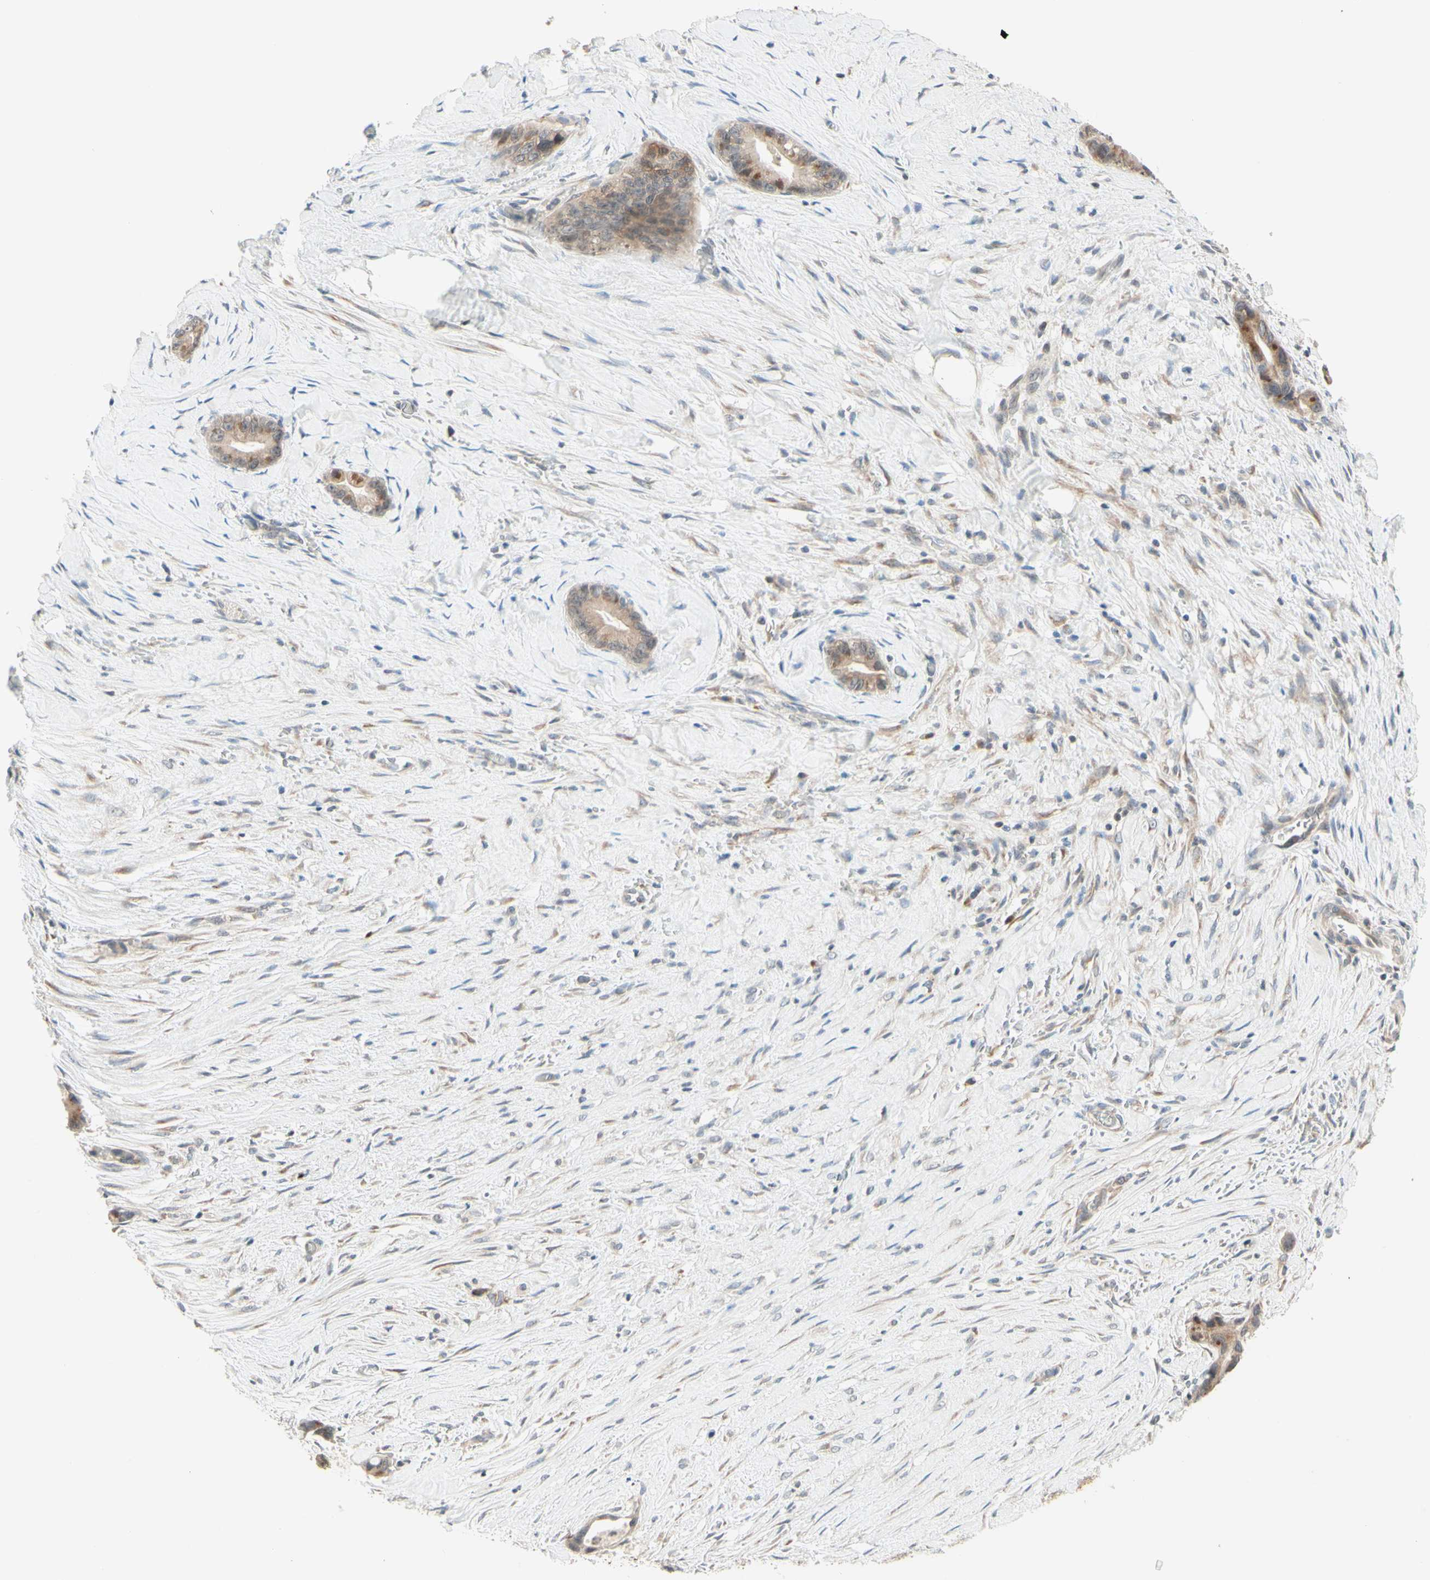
{"staining": {"intensity": "weak", "quantity": ">75%", "location": "cytoplasmic/membranous"}, "tissue": "liver cancer", "cell_type": "Tumor cells", "image_type": "cancer", "snomed": [{"axis": "morphology", "description": "Cholangiocarcinoma"}, {"axis": "topography", "description": "Liver"}], "caption": "An immunohistochemistry (IHC) photomicrograph of tumor tissue is shown. Protein staining in brown labels weak cytoplasmic/membranous positivity in liver cancer (cholangiocarcinoma) within tumor cells.", "gene": "ZW10", "patient": {"sex": "female", "age": 55}}